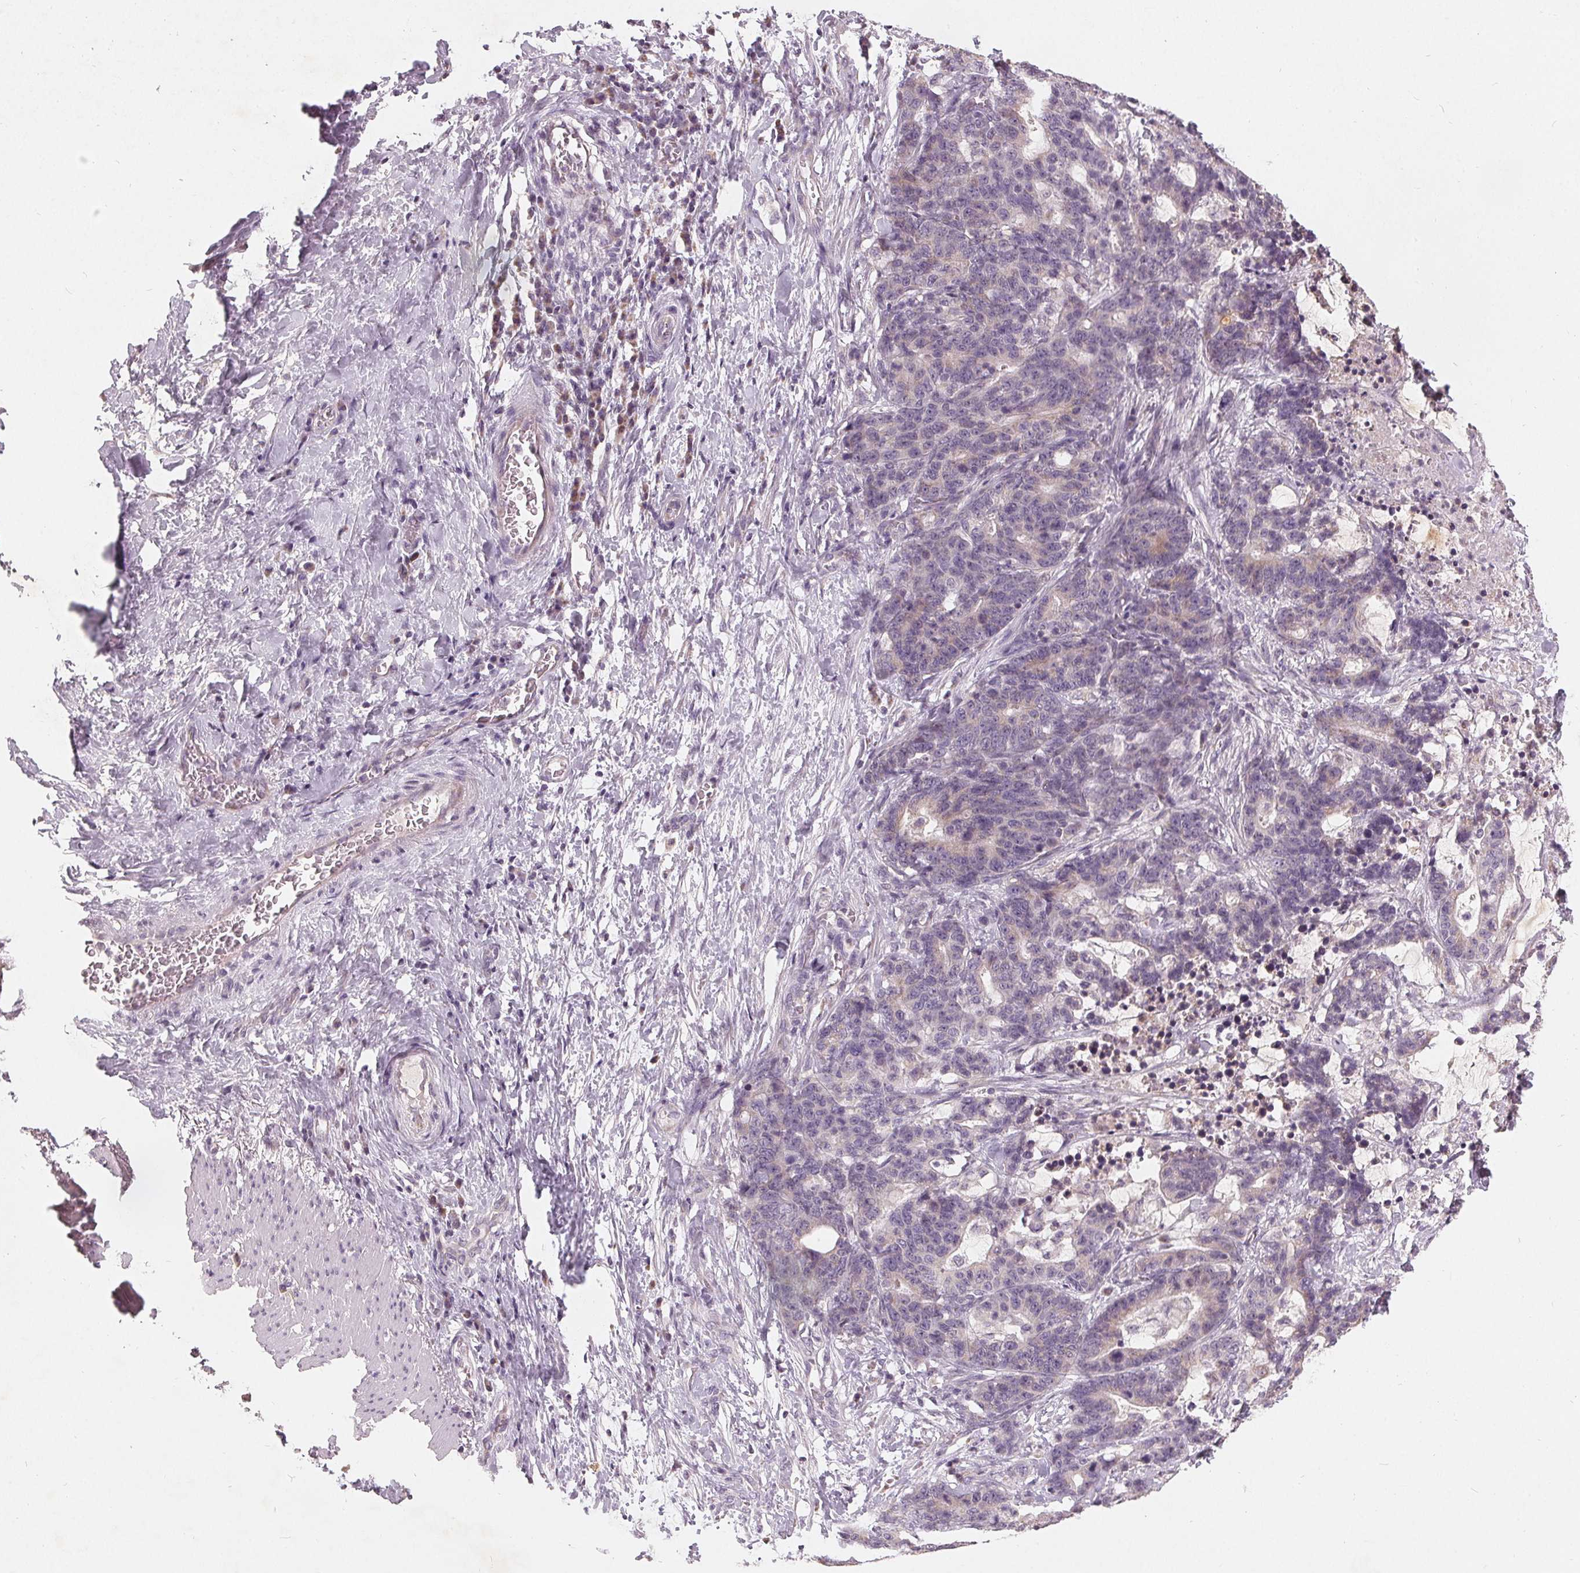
{"staining": {"intensity": "negative", "quantity": "none", "location": "none"}, "tissue": "stomach cancer", "cell_type": "Tumor cells", "image_type": "cancer", "snomed": [{"axis": "morphology", "description": "Normal tissue, NOS"}, {"axis": "morphology", "description": "Adenocarcinoma, NOS"}, {"axis": "topography", "description": "Stomach"}], "caption": "This histopathology image is of adenocarcinoma (stomach) stained with immunohistochemistry to label a protein in brown with the nuclei are counter-stained blue. There is no staining in tumor cells.", "gene": "TRIM60", "patient": {"sex": "female", "age": 64}}